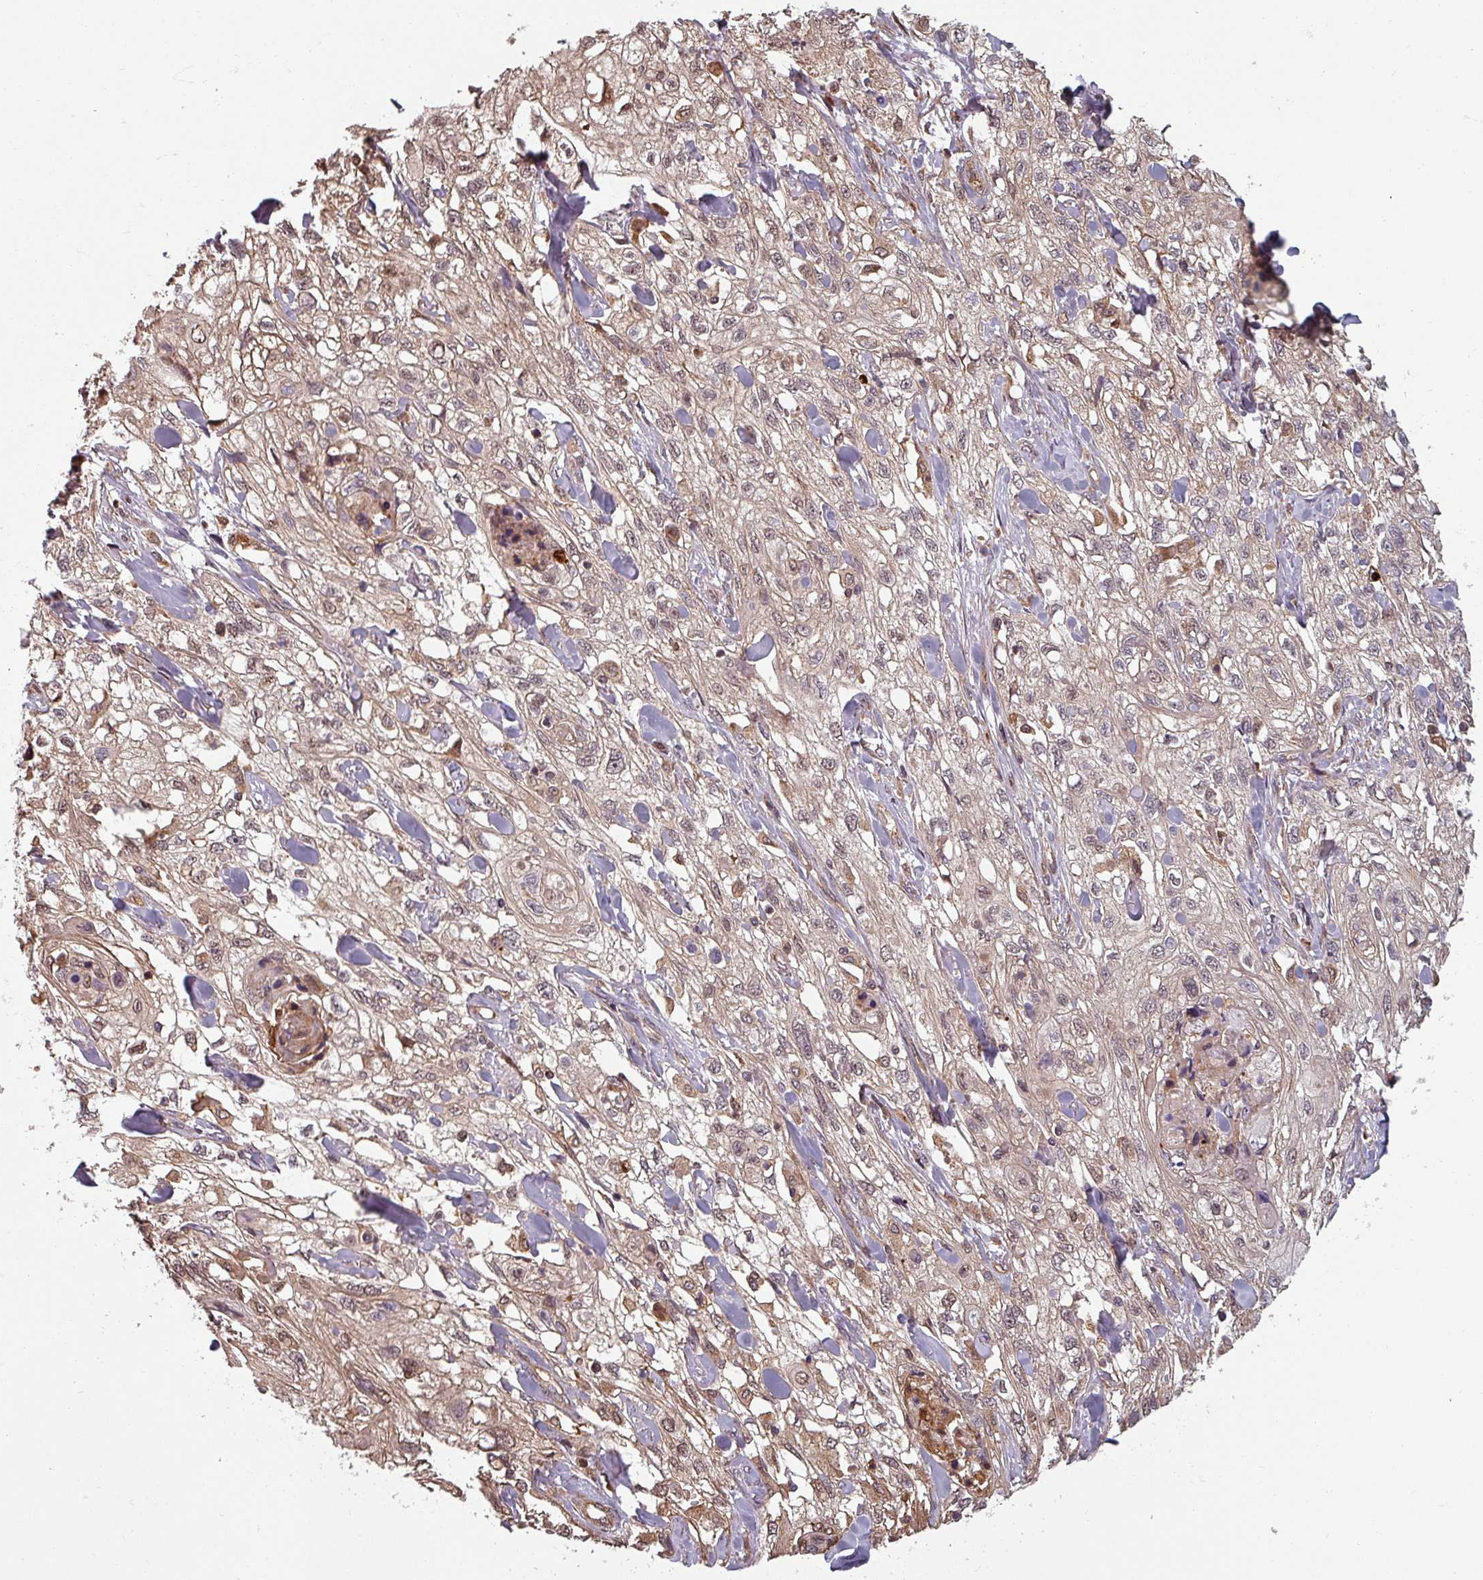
{"staining": {"intensity": "weak", "quantity": "<25%", "location": "cytoplasmic/membranous,nuclear"}, "tissue": "skin cancer", "cell_type": "Tumor cells", "image_type": "cancer", "snomed": [{"axis": "morphology", "description": "Squamous cell carcinoma, NOS"}, {"axis": "topography", "description": "Skin"}, {"axis": "topography", "description": "Vulva"}], "caption": "Micrograph shows no significant protein positivity in tumor cells of skin cancer (squamous cell carcinoma).", "gene": "EID1", "patient": {"sex": "female", "age": 86}}